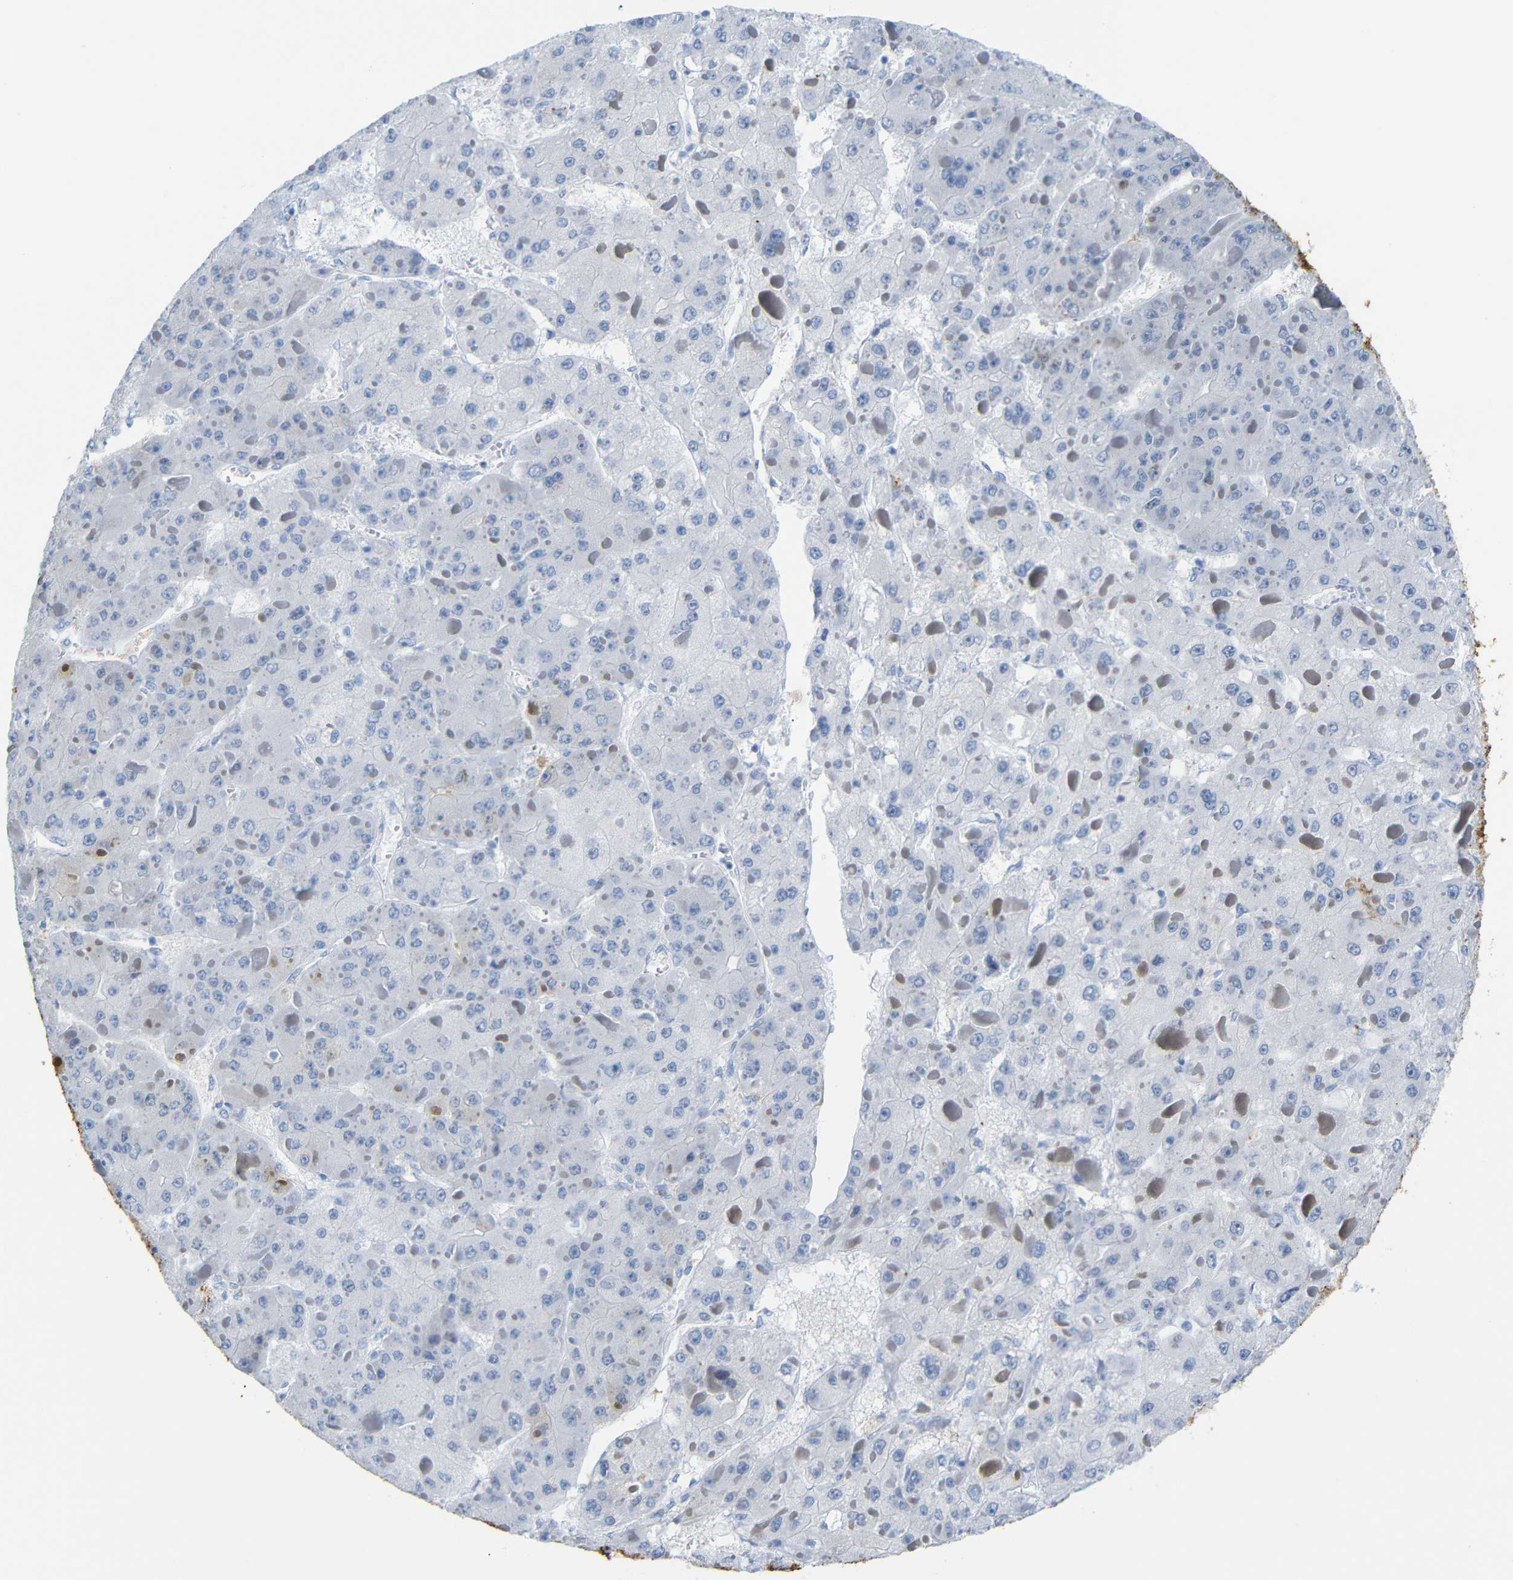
{"staining": {"intensity": "negative", "quantity": "none", "location": "none"}, "tissue": "liver cancer", "cell_type": "Tumor cells", "image_type": "cancer", "snomed": [{"axis": "morphology", "description": "Carcinoma, Hepatocellular, NOS"}, {"axis": "topography", "description": "Liver"}], "caption": "High magnification brightfield microscopy of liver cancer stained with DAB (3,3'-diaminobenzidine) (brown) and counterstained with hematoxylin (blue): tumor cells show no significant staining. (DAB (3,3'-diaminobenzidine) IHC, high magnification).", "gene": "MT1A", "patient": {"sex": "female", "age": 73}}